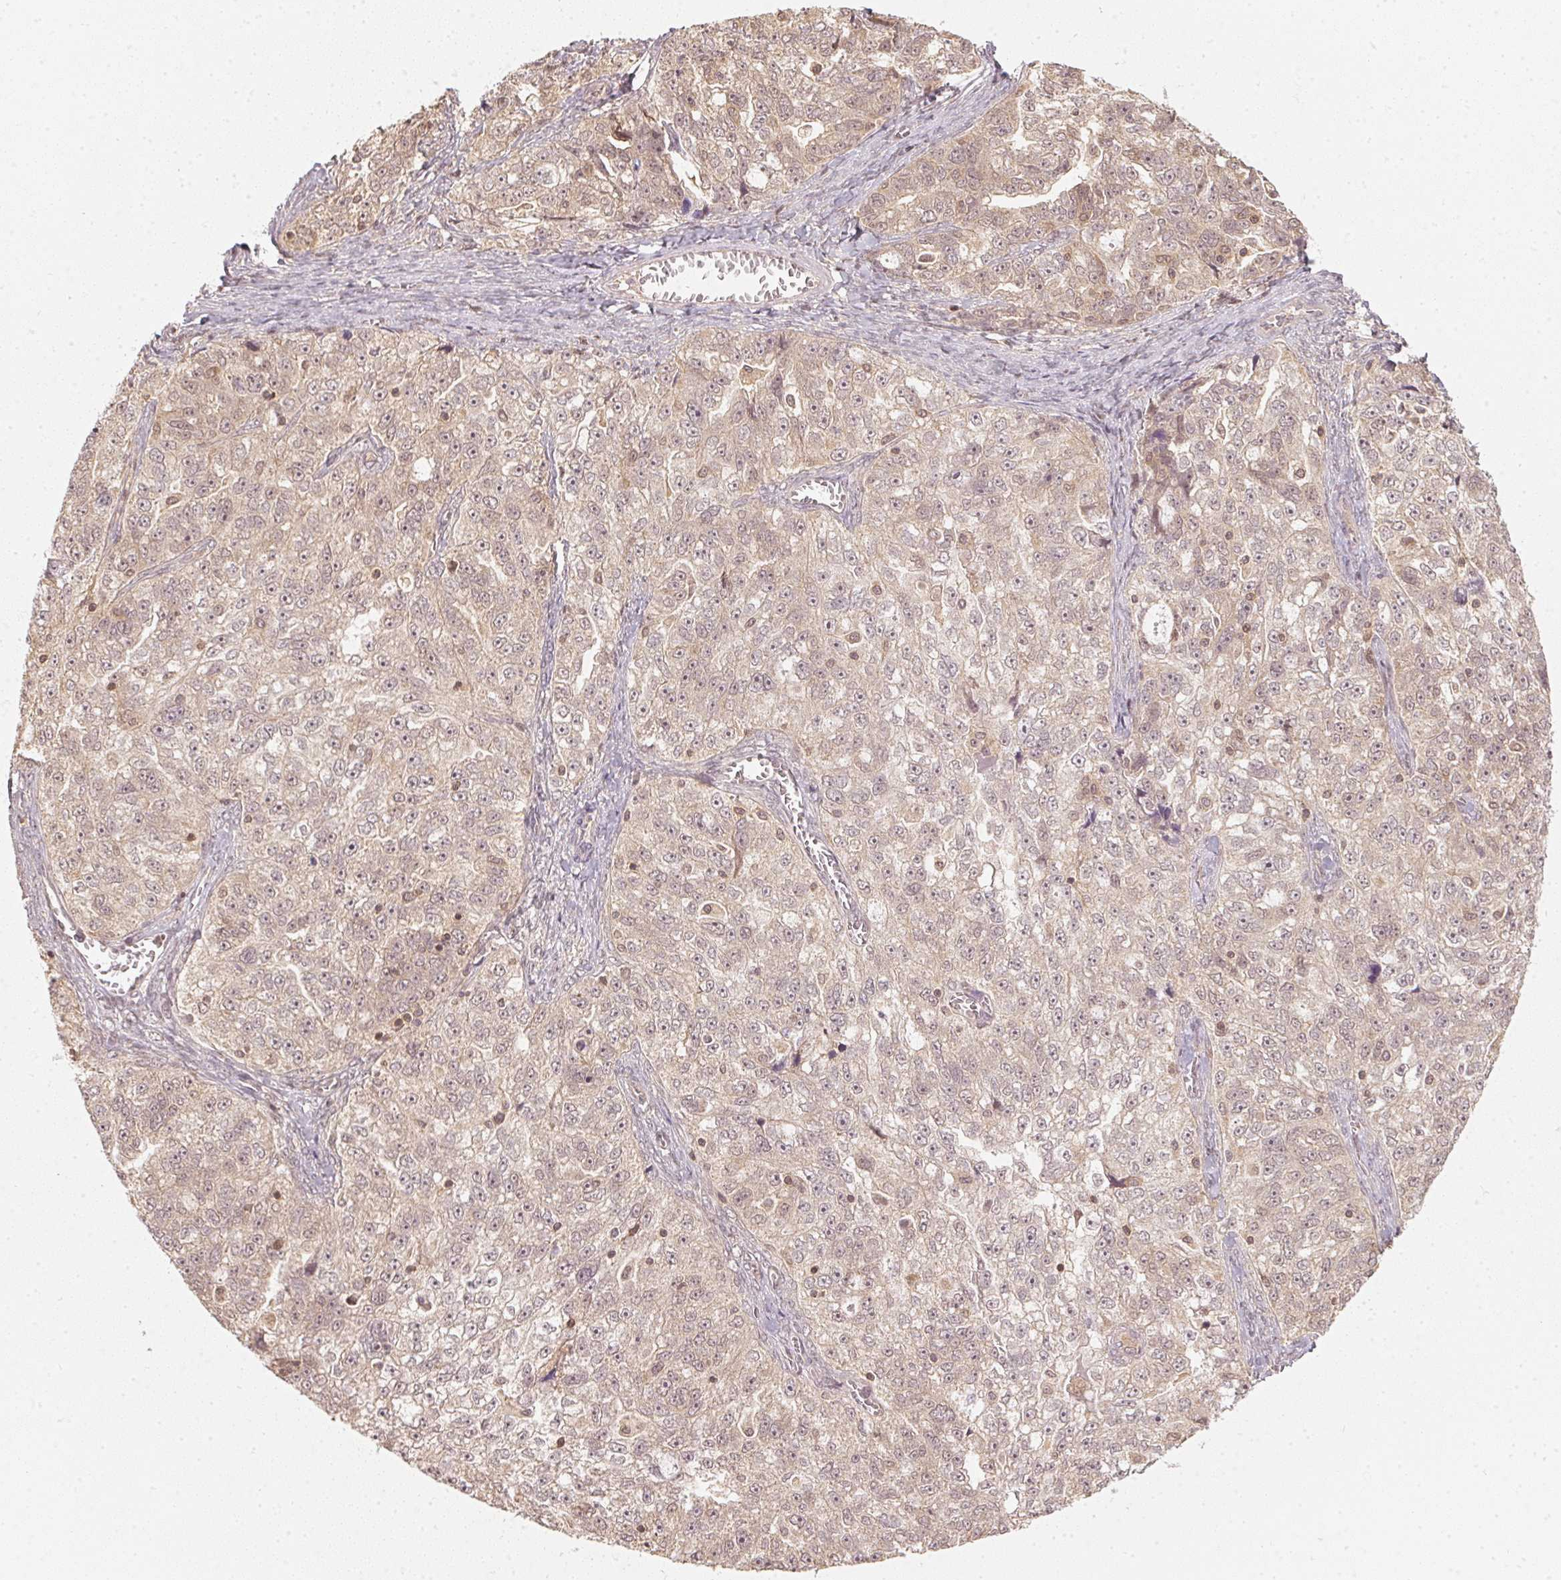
{"staining": {"intensity": "weak", "quantity": ">75%", "location": "cytoplasmic/membranous,nuclear"}, "tissue": "ovarian cancer", "cell_type": "Tumor cells", "image_type": "cancer", "snomed": [{"axis": "morphology", "description": "Cystadenocarcinoma, serous, NOS"}, {"axis": "topography", "description": "Ovary"}], "caption": "Protein staining of serous cystadenocarcinoma (ovarian) tissue demonstrates weak cytoplasmic/membranous and nuclear expression in about >75% of tumor cells.", "gene": "UBE2L3", "patient": {"sex": "female", "age": 51}}